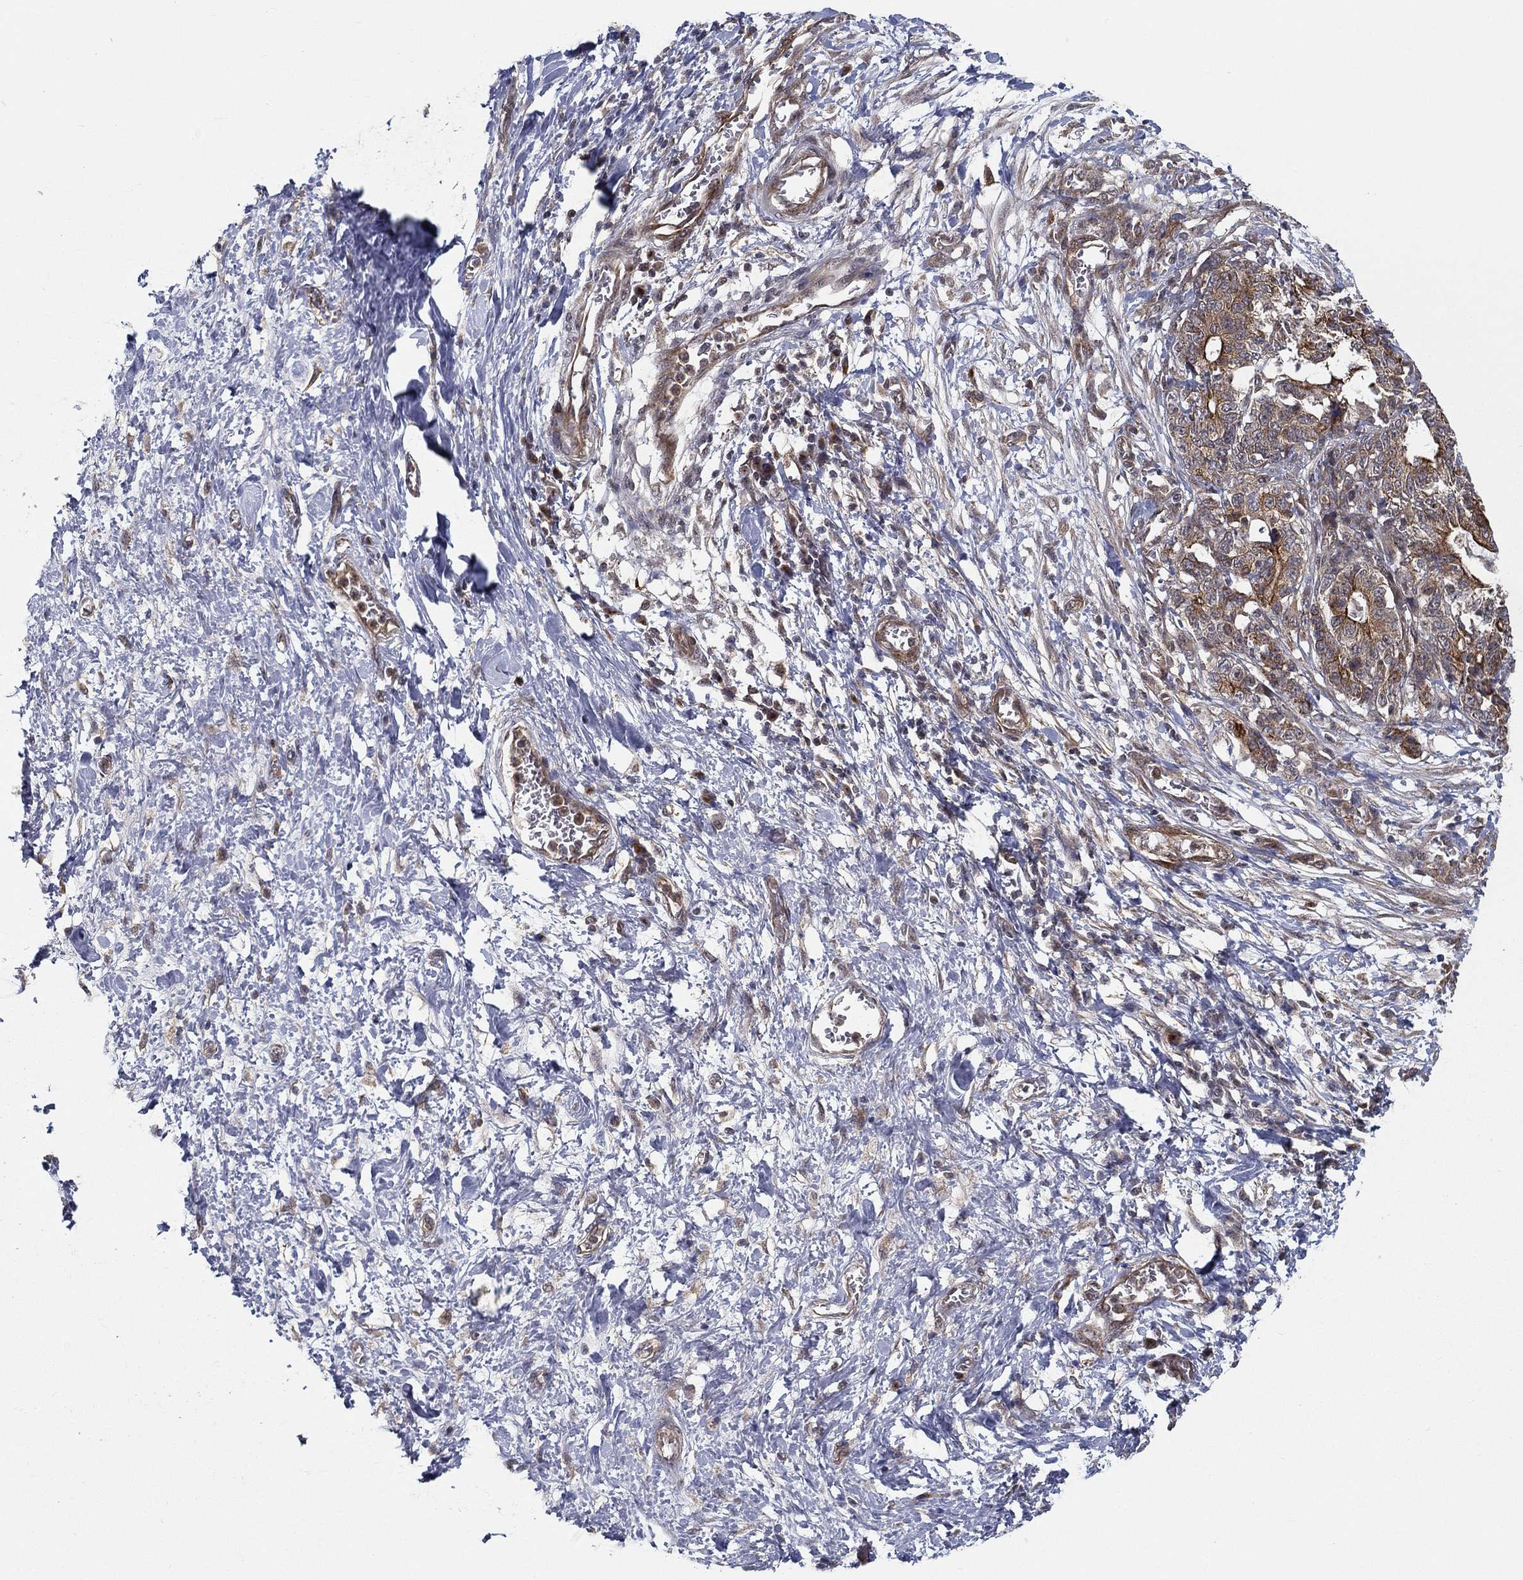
{"staining": {"intensity": "moderate", "quantity": "25%-75%", "location": "cytoplasmic/membranous"}, "tissue": "stomach cancer", "cell_type": "Tumor cells", "image_type": "cancer", "snomed": [{"axis": "morphology", "description": "Normal tissue, NOS"}, {"axis": "morphology", "description": "Adenocarcinoma, NOS"}, {"axis": "topography", "description": "Stomach"}], "caption": "Immunohistochemistry photomicrograph of neoplastic tissue: human stomach cancer (adenocarcinoma) stained using immunohistochemistry displays medium levels of moderate protein expression localized specifically in the cytoplasmic/membranous of tumor cells, appearing as a cytoplasmic/membranous brown color.", "gene": "UACA", "patient": {"sex": "female", "age": 64}}